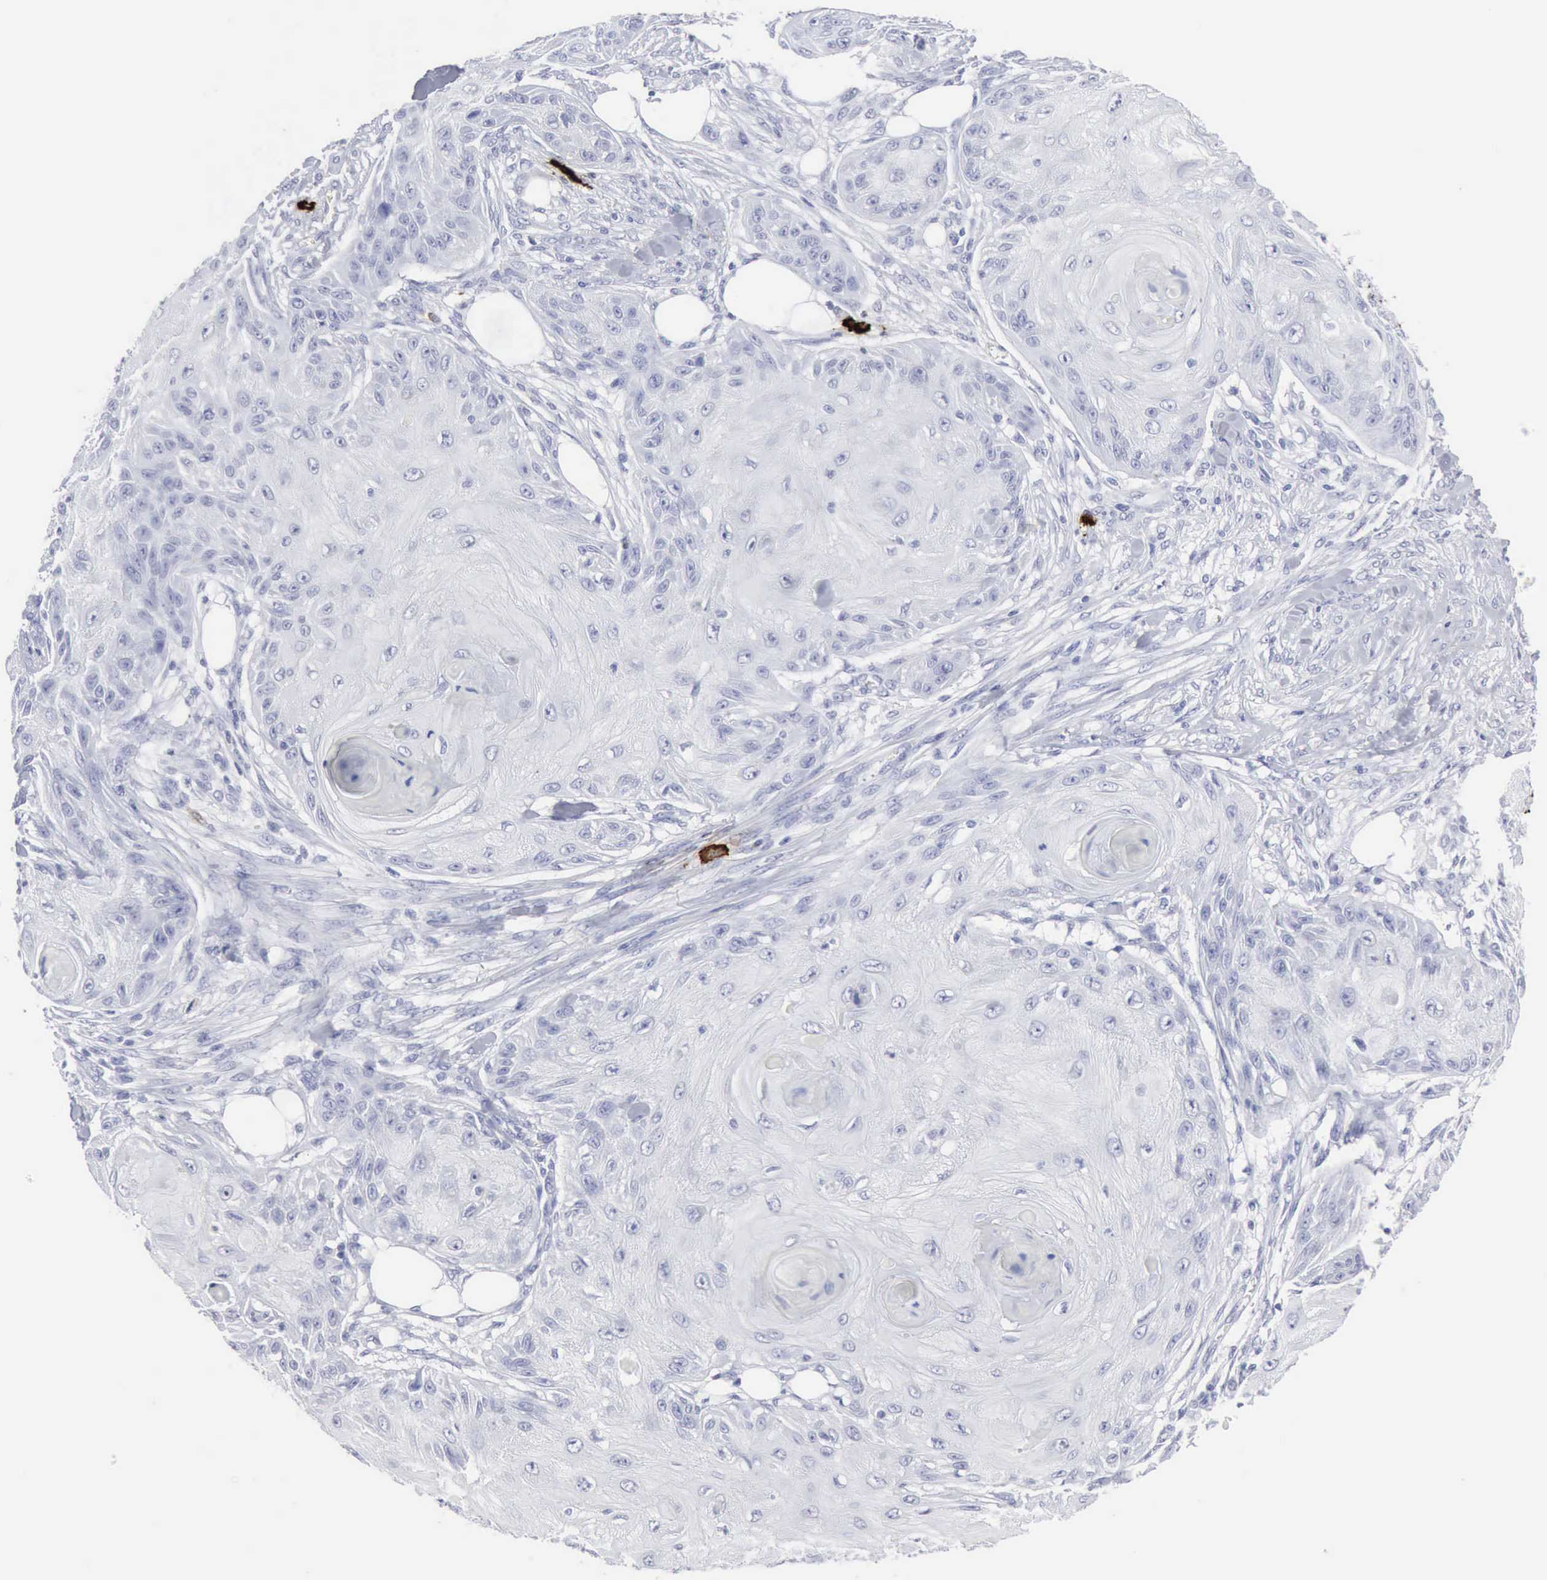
{"staining": {"intensity": "negative", "quantity": "none", "location": "none"}, "tissue": "skin cancer", "cell_type": "Tumor cells", "image_type": "cancer", "snomed": [{"axis": "morphology", "description": "Squamous cell carcinoma, NOS"}, {"axis": "topography", "description": "Skin"}], "caption": "Immunohistochemical staining of human skin cancer displays no significant staining in tumor cells. (DAB IHC with hematoxylin counter stain).", "gene": "CMA1", "patient": {"sex": "female", "age": 88}}